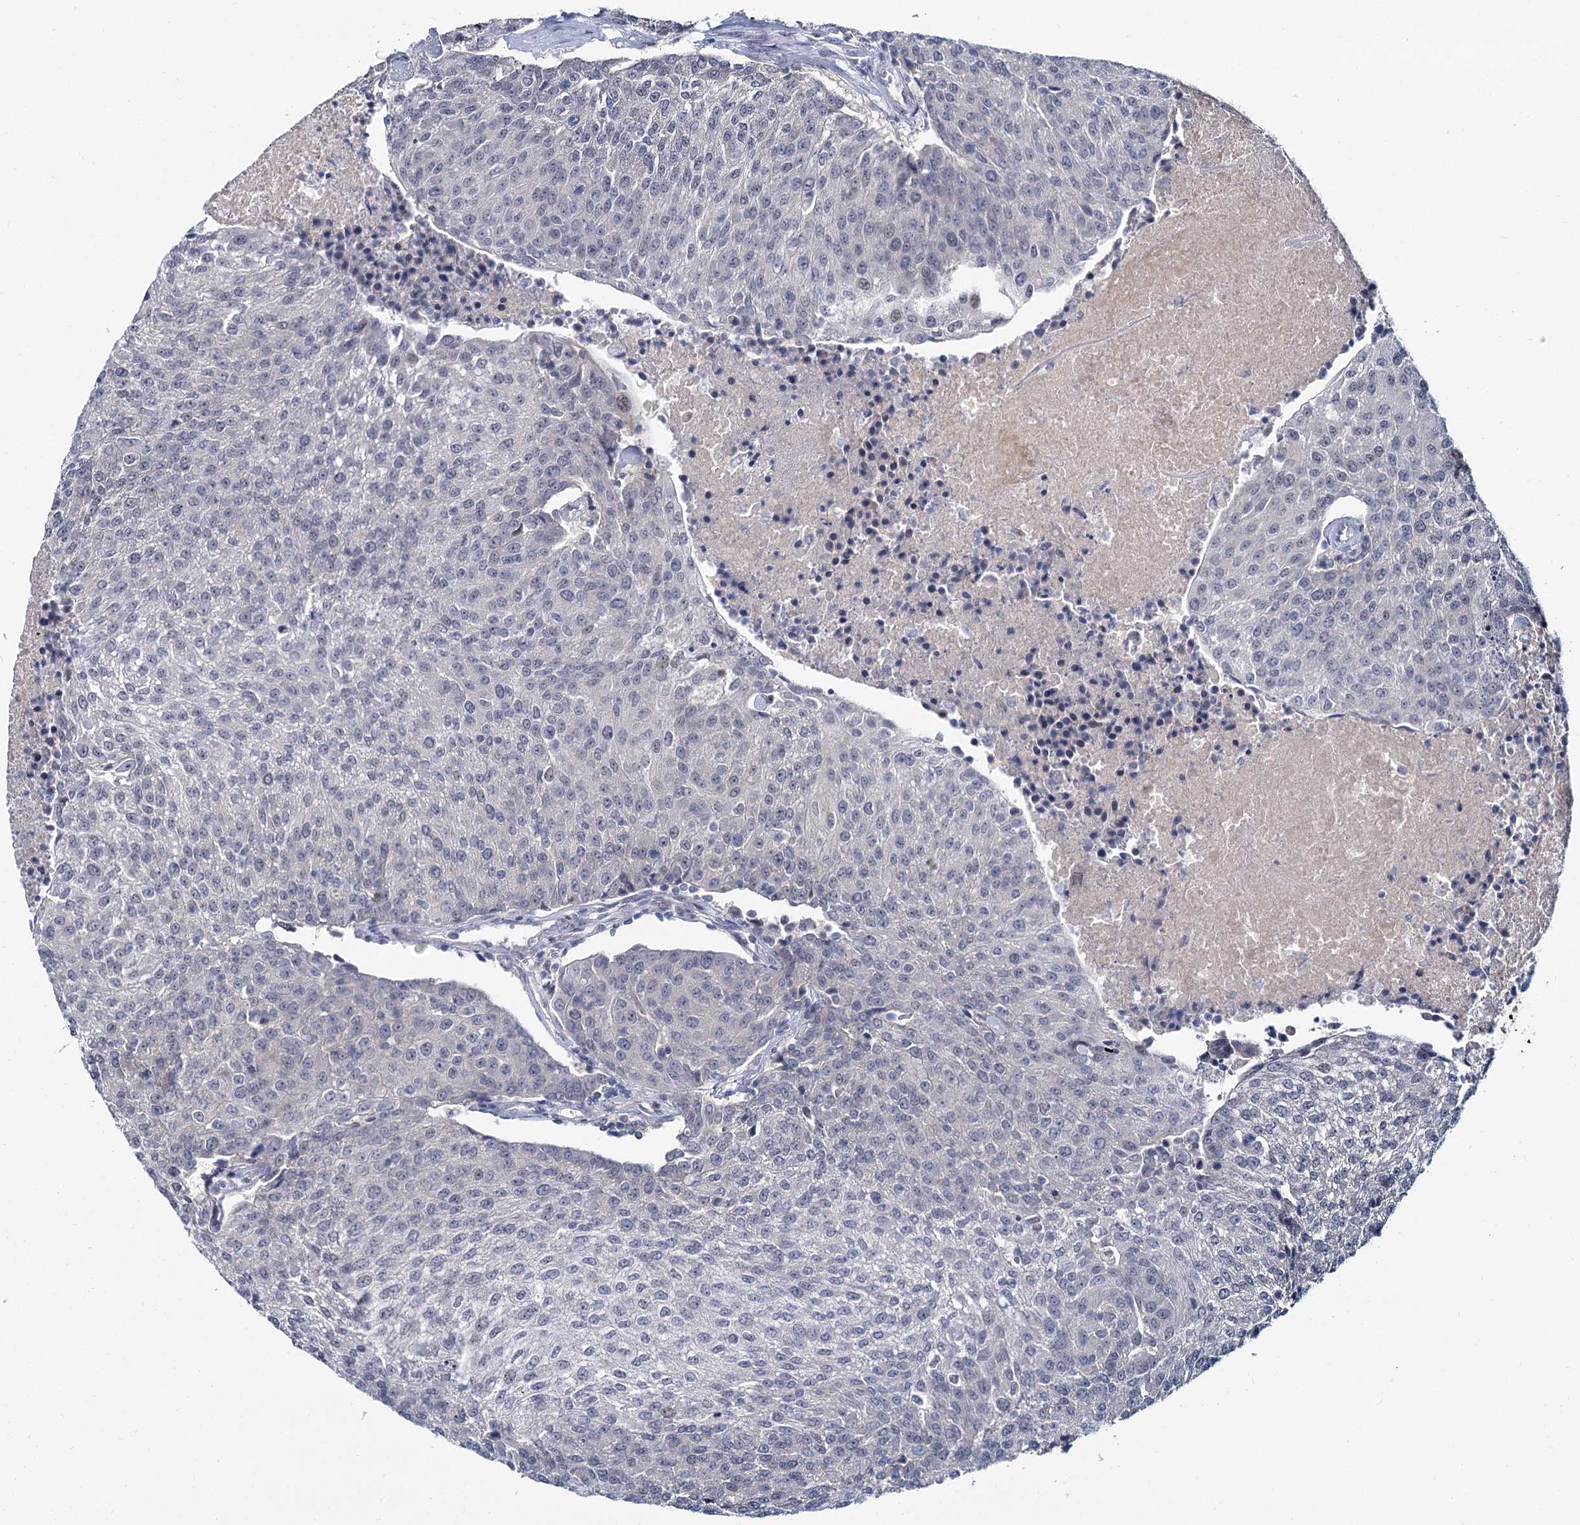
{"staining": {"intensity": "negative", "quantity": "none", "location": "none"}, "tissue": "urothelial cancer", "cell_type": "Tumor cells", "image_type": "cancer", "snomed": [{"axis": "morphology", "description": "Urothelial carcinoma, High grade"}, {"axis": "topography", "description": "Urinary bladder"}], "caption": "This is a micrograph of immunohistochemistry (IHC) staining of high-grade urothelial carcinoma, which shows no staining in tumor cells.", "gene": "ACRBP", "patient": {"sex": "female", "age": 85}}